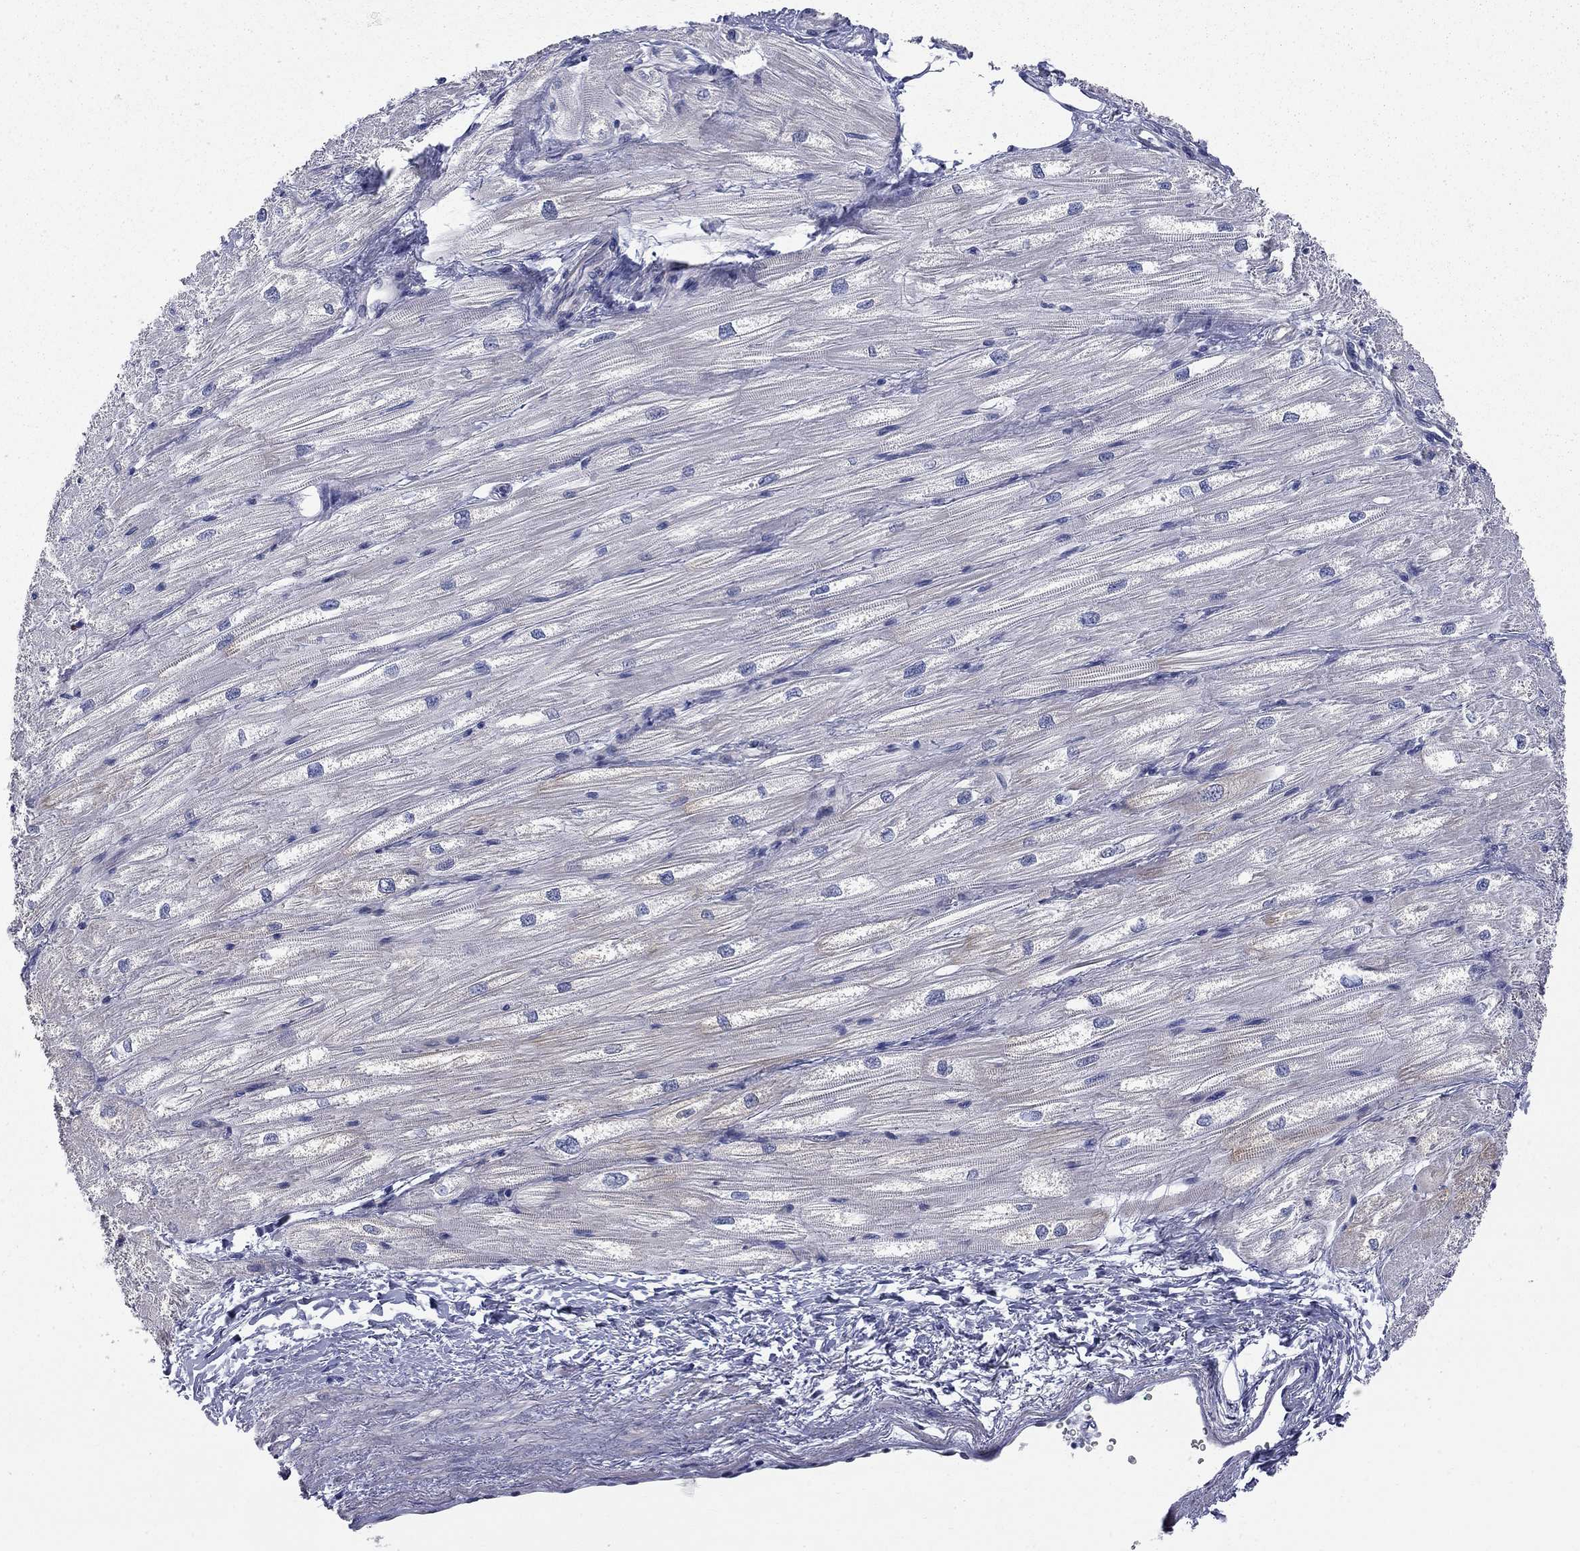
{"staining": {"intensity": "negative", "quantity": "none", "location": "none"}, "tissue": "heart muscle", "cell_type": "Cardiomyocytes", "image_type": "normal", "snomed": [{"axis": "morphology", "description": "Normal tissue, NOS"}, {"axis": "topography", "description": "Heart"}], "caption": "This is an immunohistochemistry (IHC) image of benign human heart muscle. There is no staining in cardiomyocytes.", "gene": "ENSG00000255639", "patient": {"sex": "male", "age": 57}}